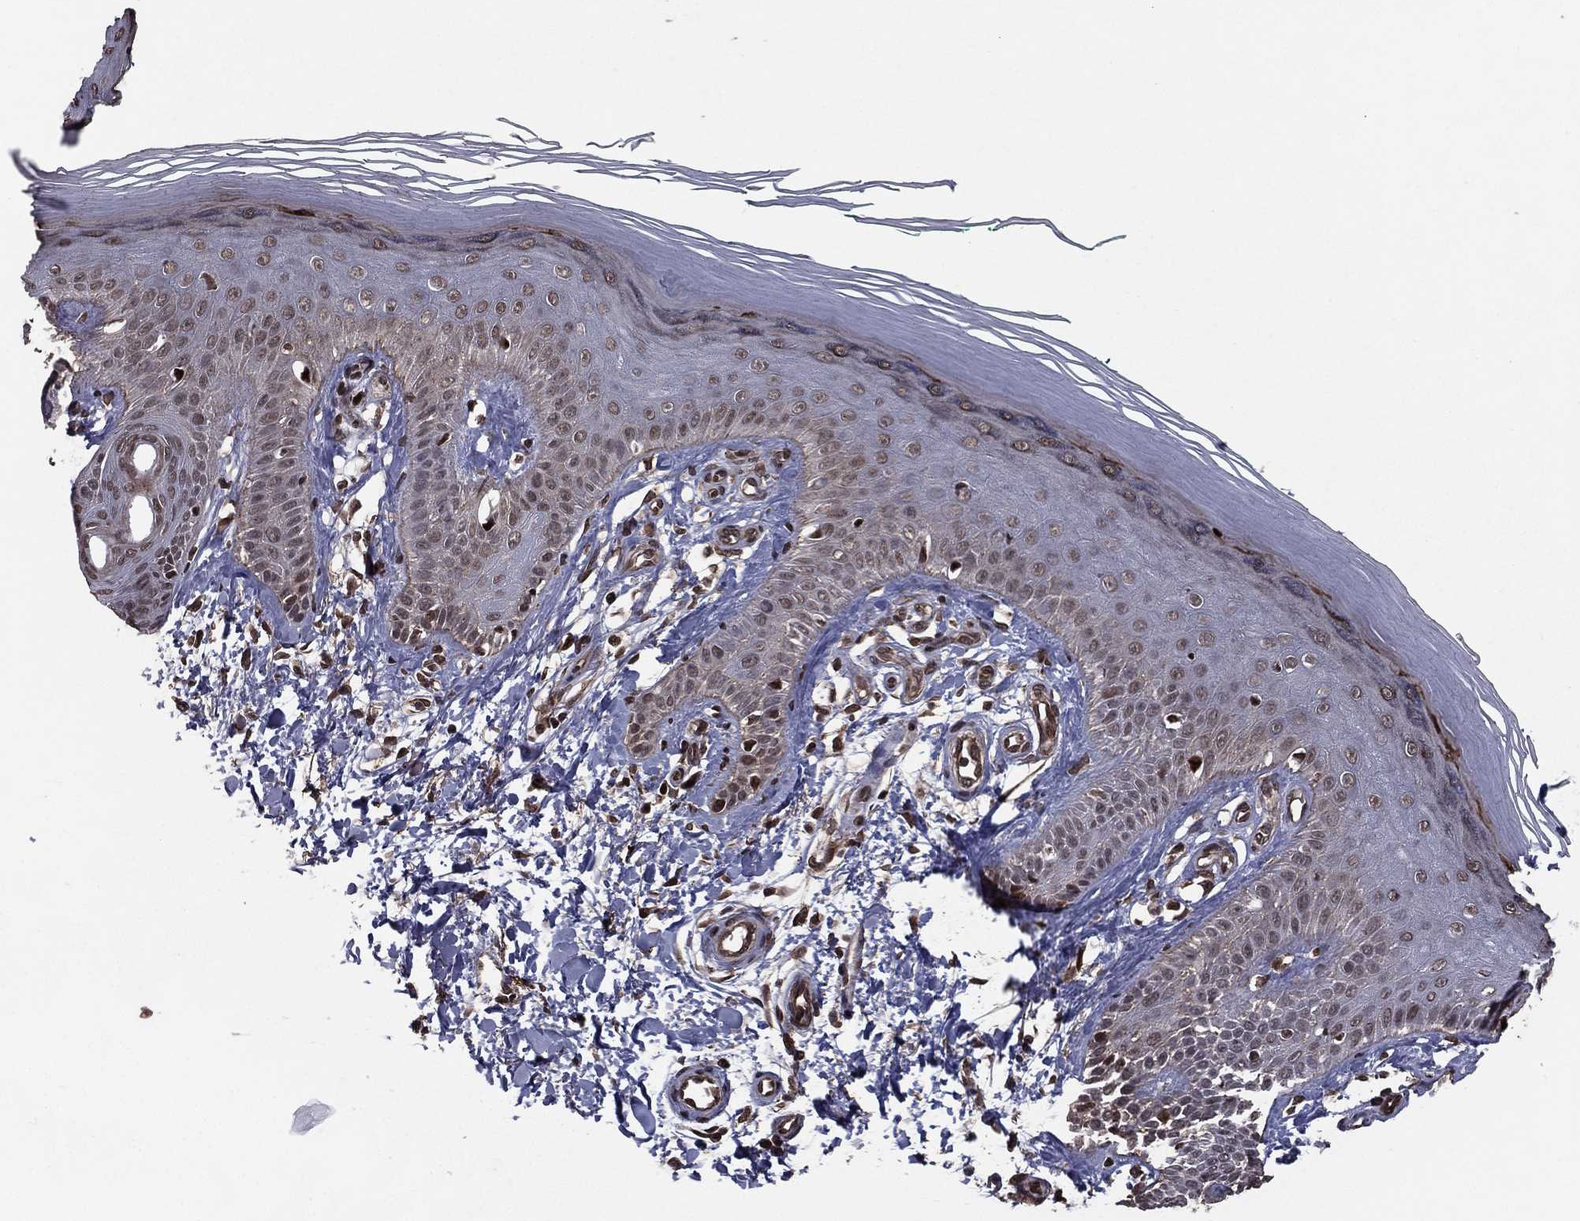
{"staining": {"intensity": "strong", "quantity": "<25%", "location": "nuclear"}, "tissue": "skin", "cell_type": "Fibroblasts", "image_type": "normal", "snomed": [{"axis": "morphology", "description": "Normal tissue, NOS"}, {"axis": "morphology", "description": "Inflammation, NOS"}, {"axis": "morphology", "description": "Fibrosis, NOS"}, {"axis": "topography", "description": "Skin"}], "caption": "Immunohistochemical staining of benign skin displays medium levels of strong nuclear expression in about <25% of fibroblasts.", "gene": "RARB", "patient": {"sex": "male", "age": 71}}